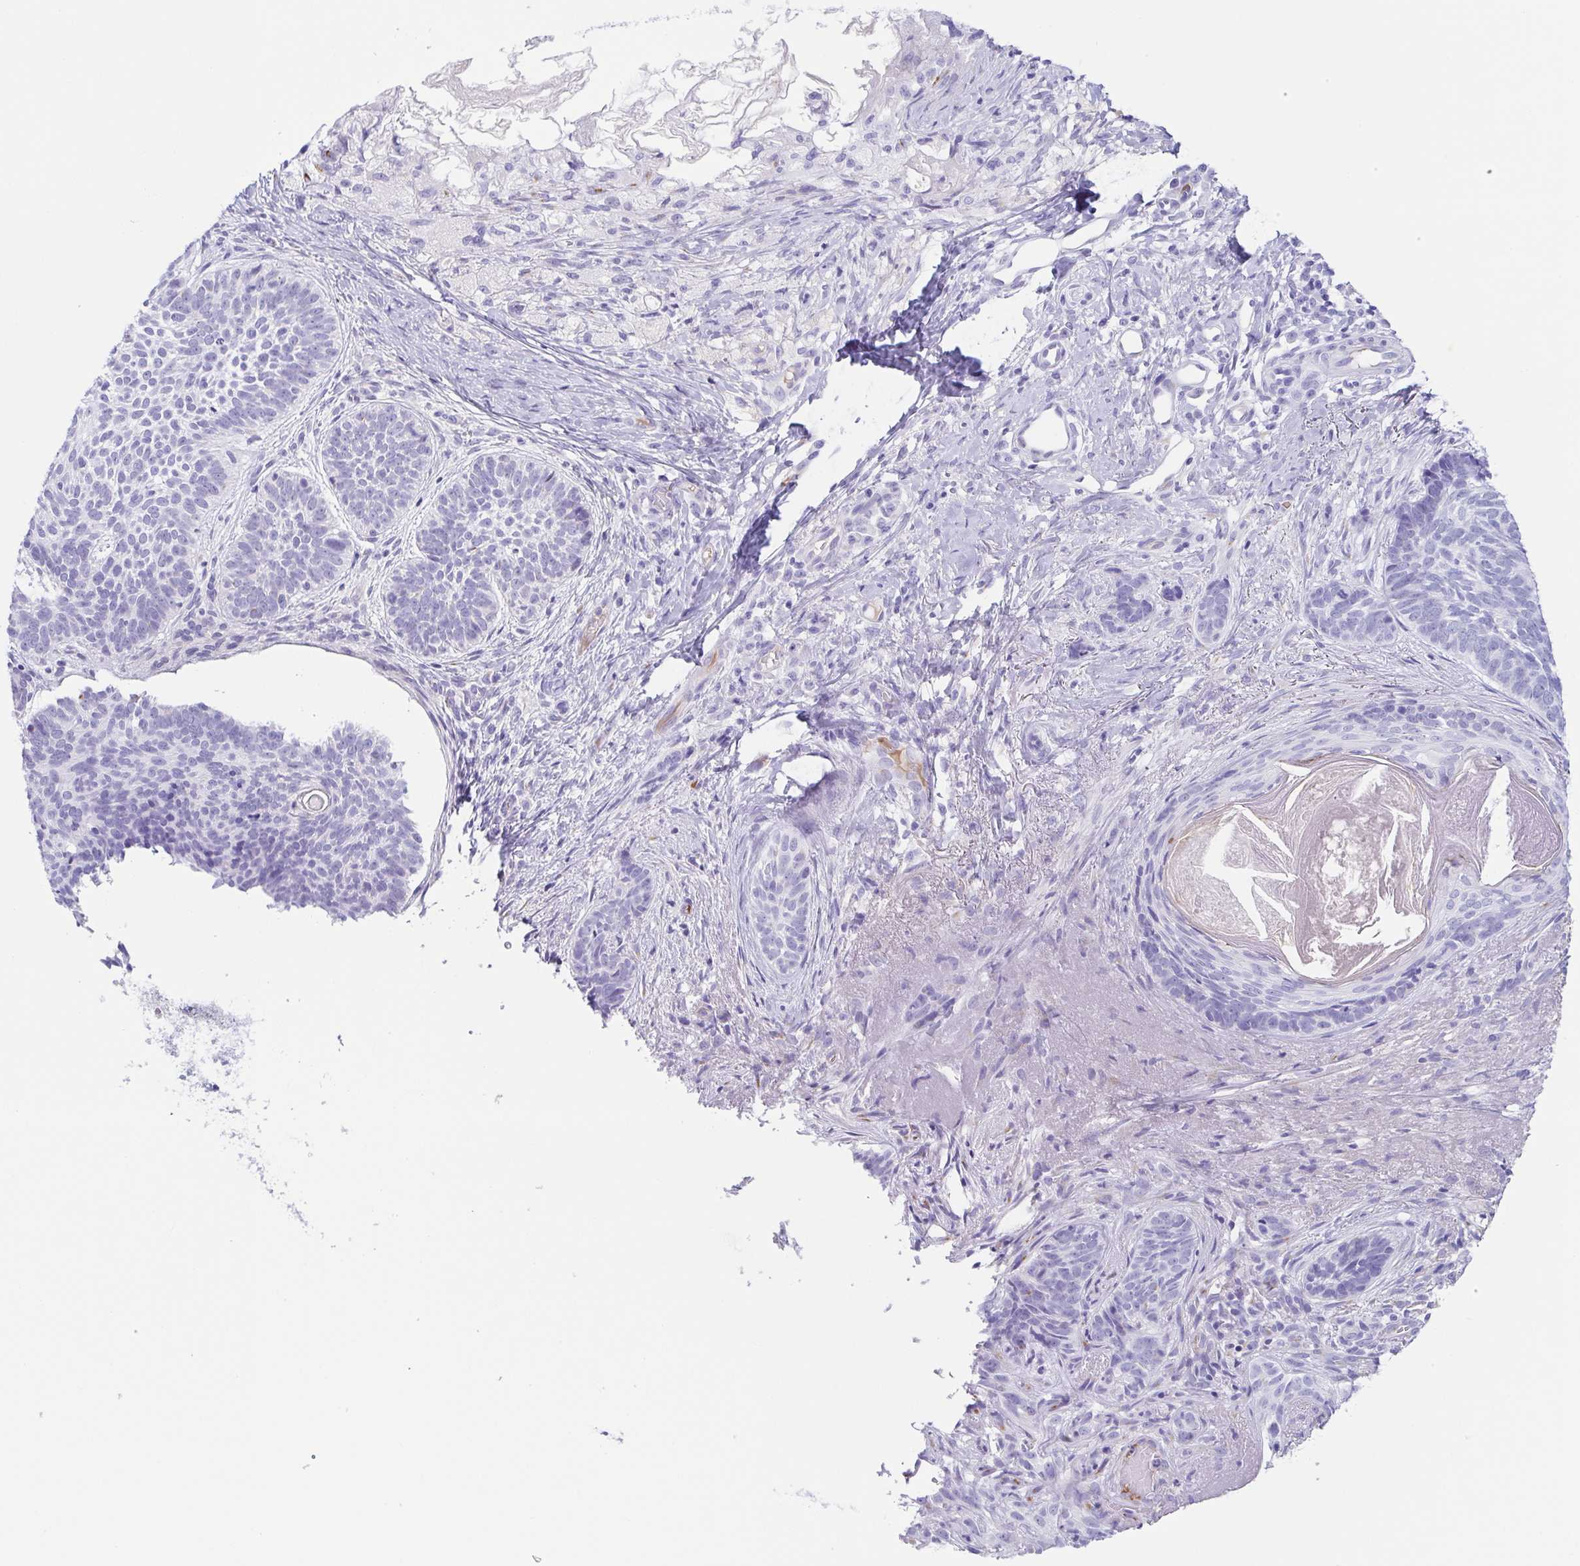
{"staining": {"intensity": "negative", "quantity": "none", "location": "none"}, "tissue": "skin cancer", "cell_type": "Tumor cells", "image_type": "cancer", "snomed": [{"axis": "morphology", "description": "Basal cell carcinoma"}, {"axis": "topography", "description": "Skin"}], "caption": "A histopathology image of human skin basal cell carcinoma is negative for staining in tumor cells.", "gene": "LDLRAD1", "patient": {"sex": "female", "age": 74}}